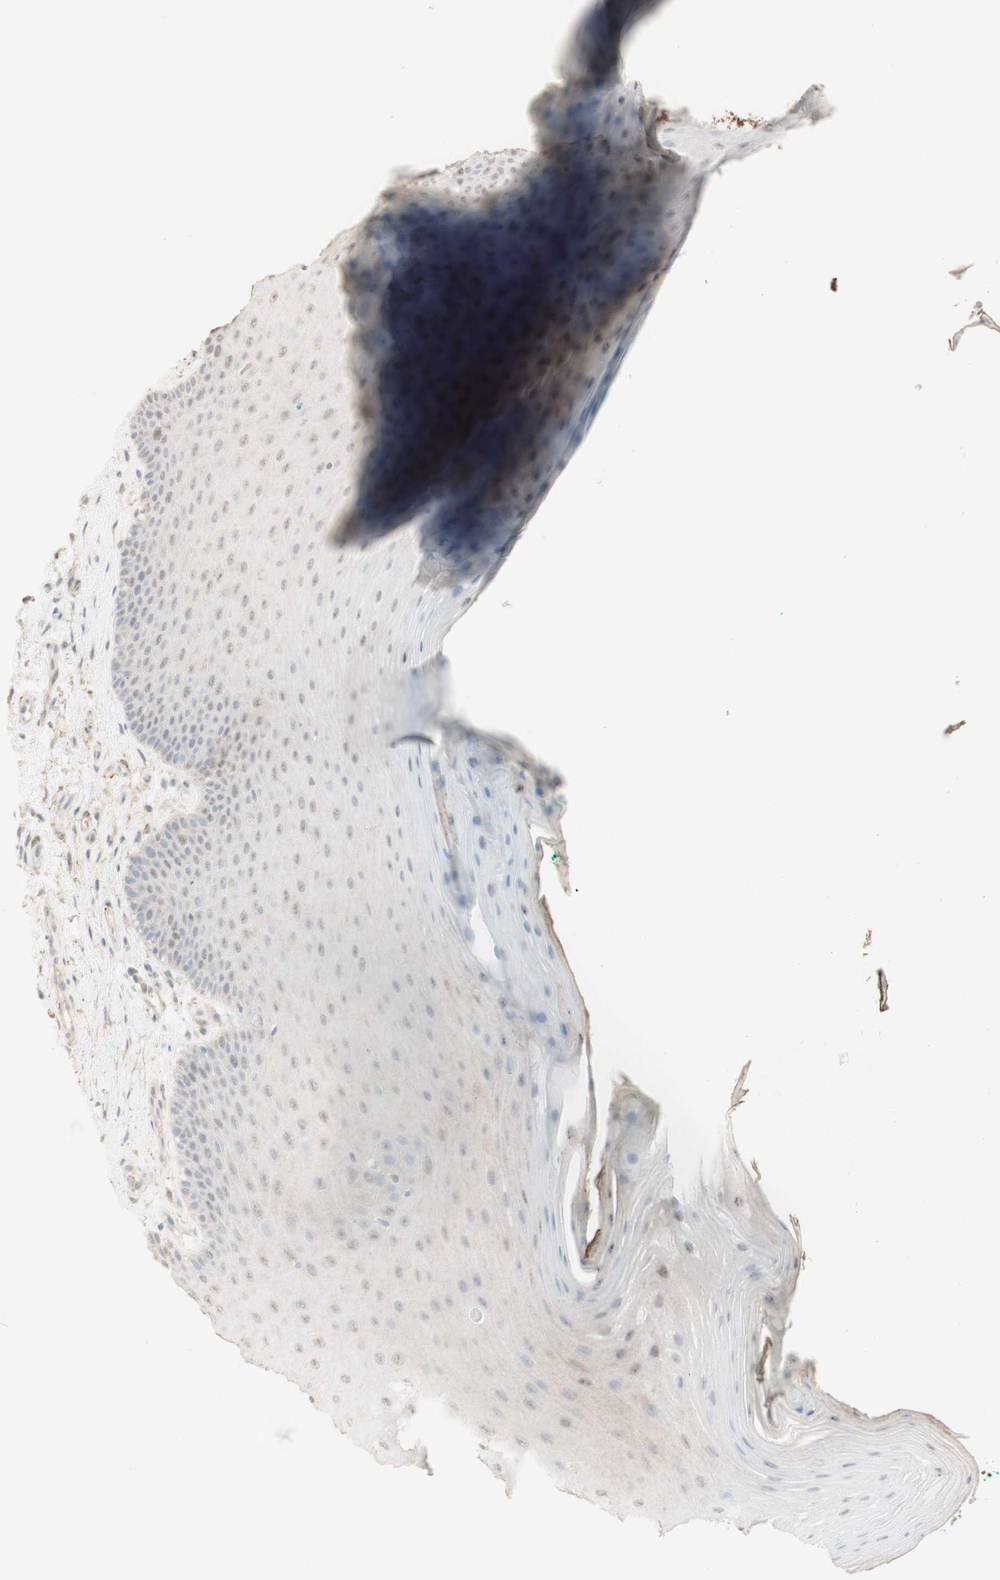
{"staining": {"intensity": "negative", "quantity": "none", "location": "none"}, "tissue": "oral mucosa", "cell_type": "Squamous epithelial cells", "image_type": "normal", "snomed": [{"axis": "morphology", "description": "Normal tissue, NOS"}, {"axis": "topography", "description": "Skeletal muscle"}, {"axis": "topography", "description": "Oral tissue"}], "caption": "This is an immunohistochemistry (IHC) histopathology image of normal oral mucosa. There is no staining in squamous epithelial cells.", "gene": "MUC3A", "patient": {"sex": "male", "age": 58}}